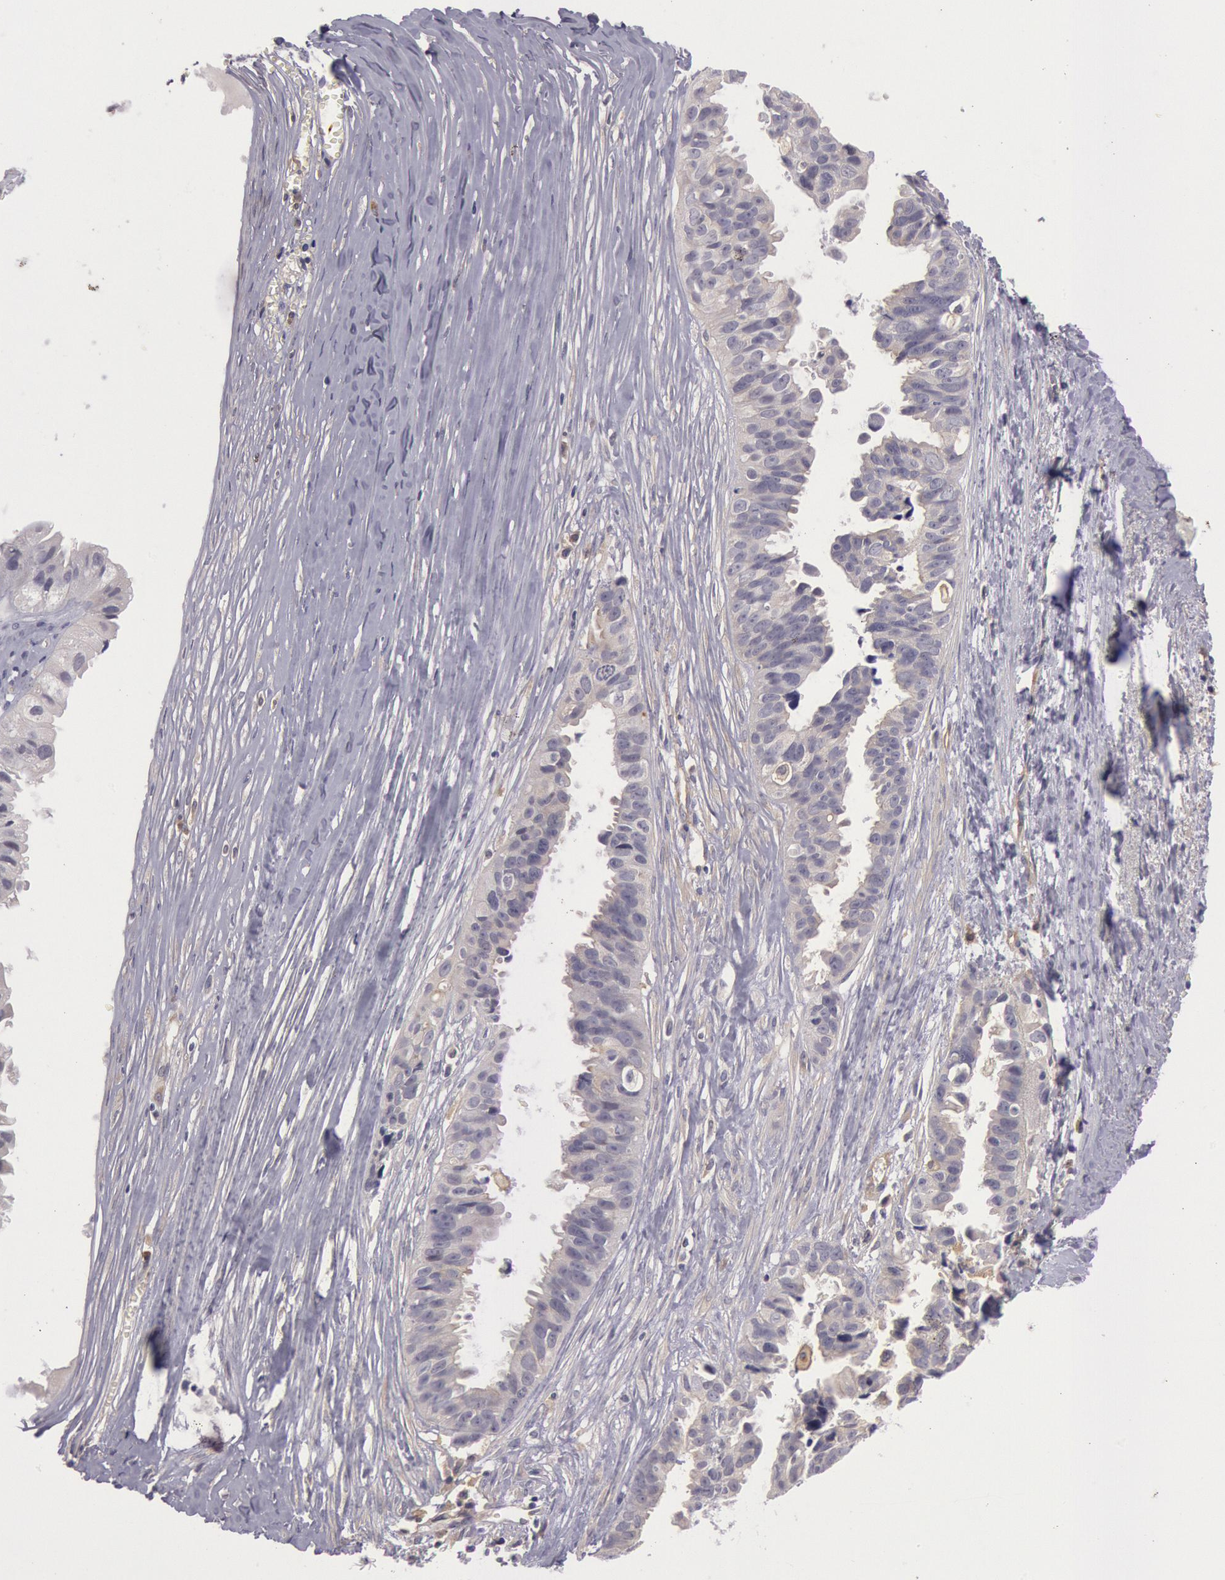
{"staining": {"intensity": "negative", "quantity": "none", "location": "none"}, "tissue": "ovarian cancer", "cell_type": "Tumor cells", "image_type": "cancer", "snomed": [{"axis": "morphology", "description": "Carcinoma, endometroid"}, {"axis": "topography", "description": "Ovary"}], "caption": "Human ovarian cancer (endometroid carcinoma) stained for a protein using IHC reveals no expression in tumor cells.", "gene": "MYO5A", "patient": {"sex": "female", "age": 85}}